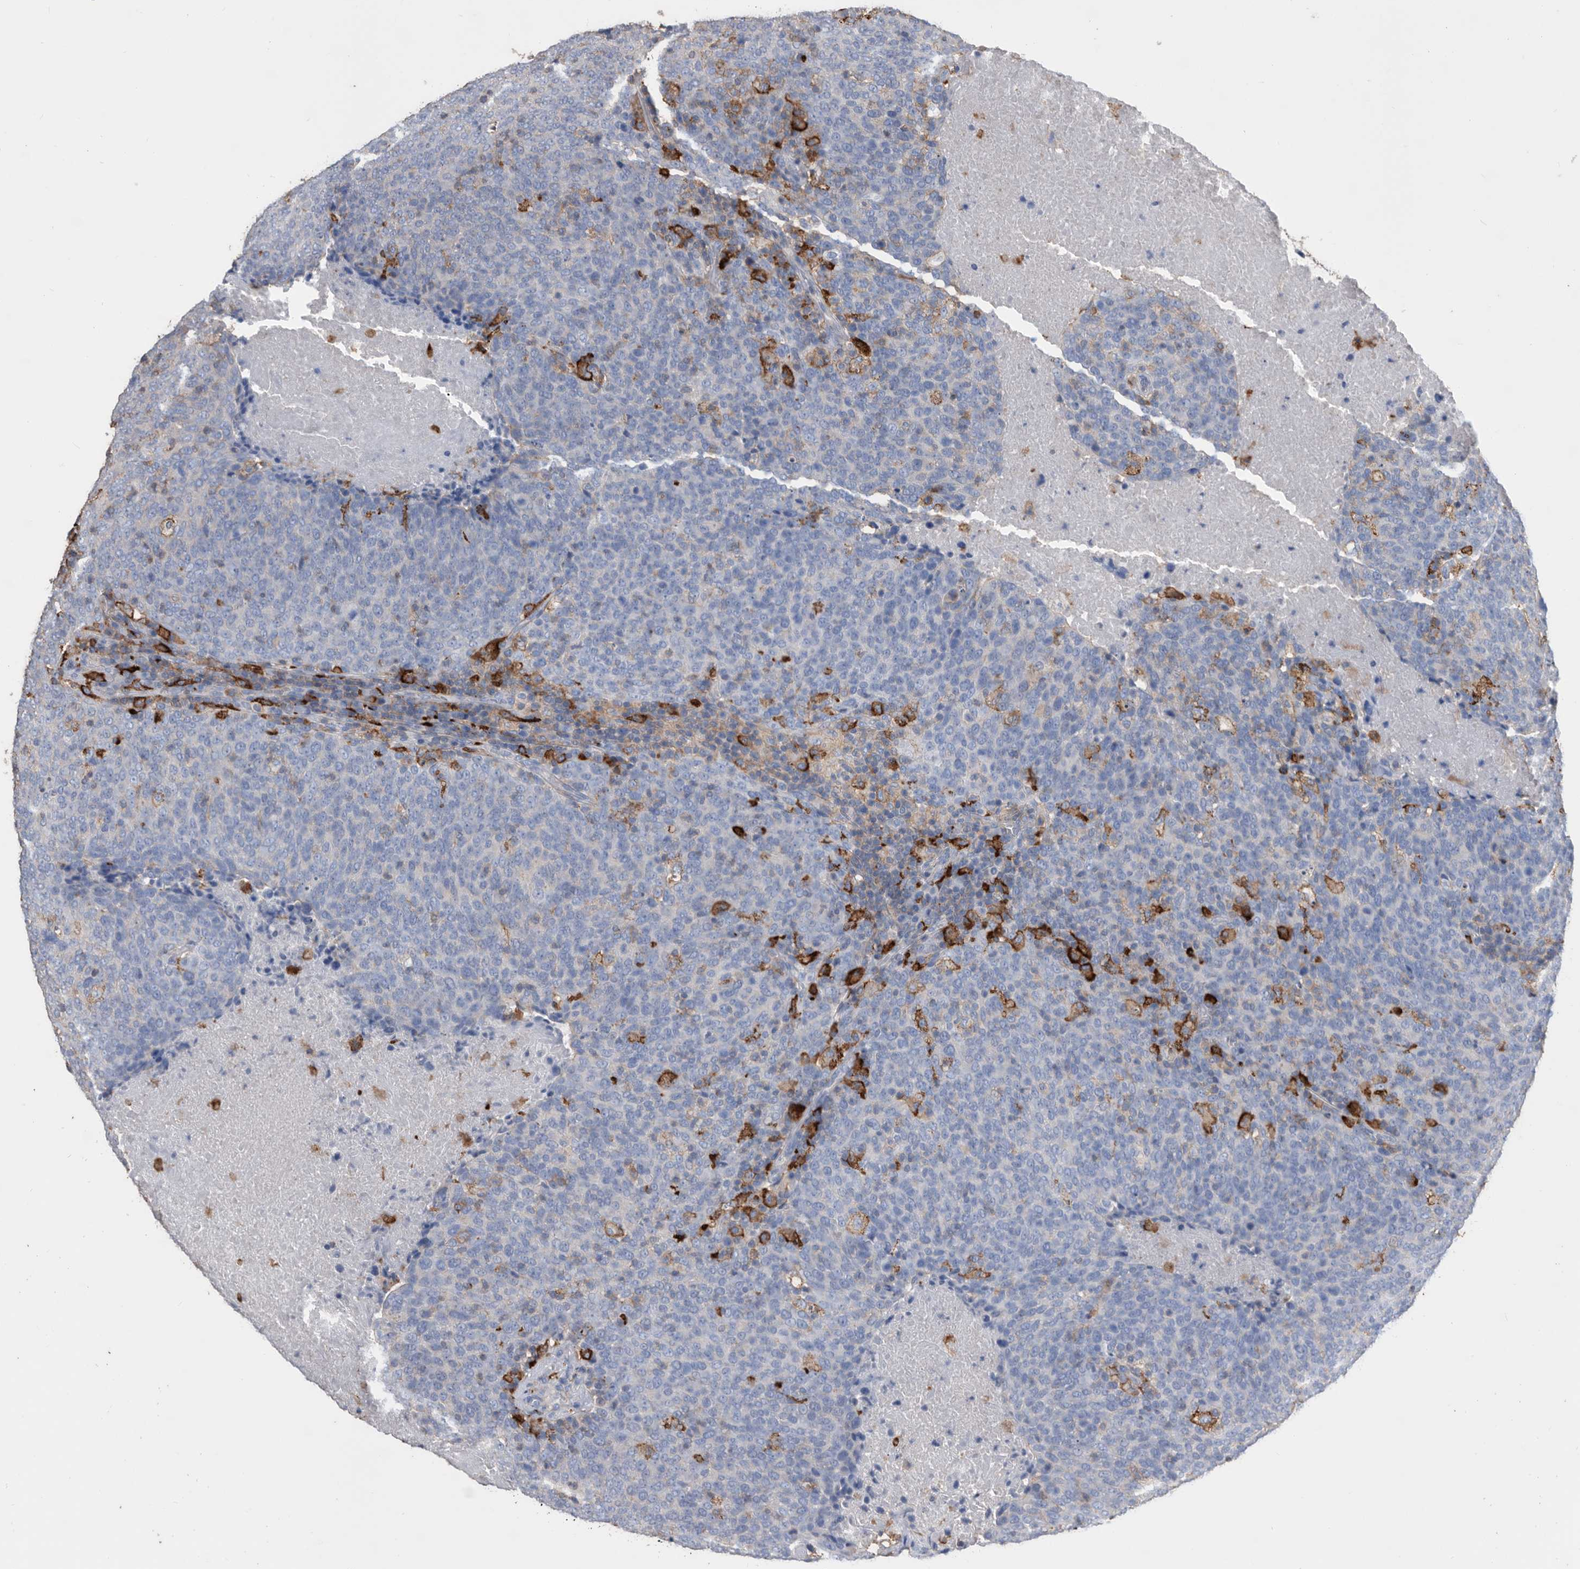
{"staining": {"intensity": "negative", "quantity": "none", "location": "none"}, "tissue": "head and neck cancer", "cell_type": "Tumor cells", "image_type": "cancer", "snomed": [{"axis": "morphology", "description": "Squamous cell carcinoma, NOS"}, {"axis": "morphology", "description": "Squamous cell carcinoma, metastatic, NOS"}, {"axis": "topography", "description": "Lymph node"}, {"axis": "topography", "description": "Head-Neck"}], "caption": "Immunohistochemistry (IHC) photomicrograph of human head and neck cancer stained for a protein (brown), which shows no staining in tumor cells.", "gene": "MS4A4A", "patient": {"sex": "male", "age": 62}}